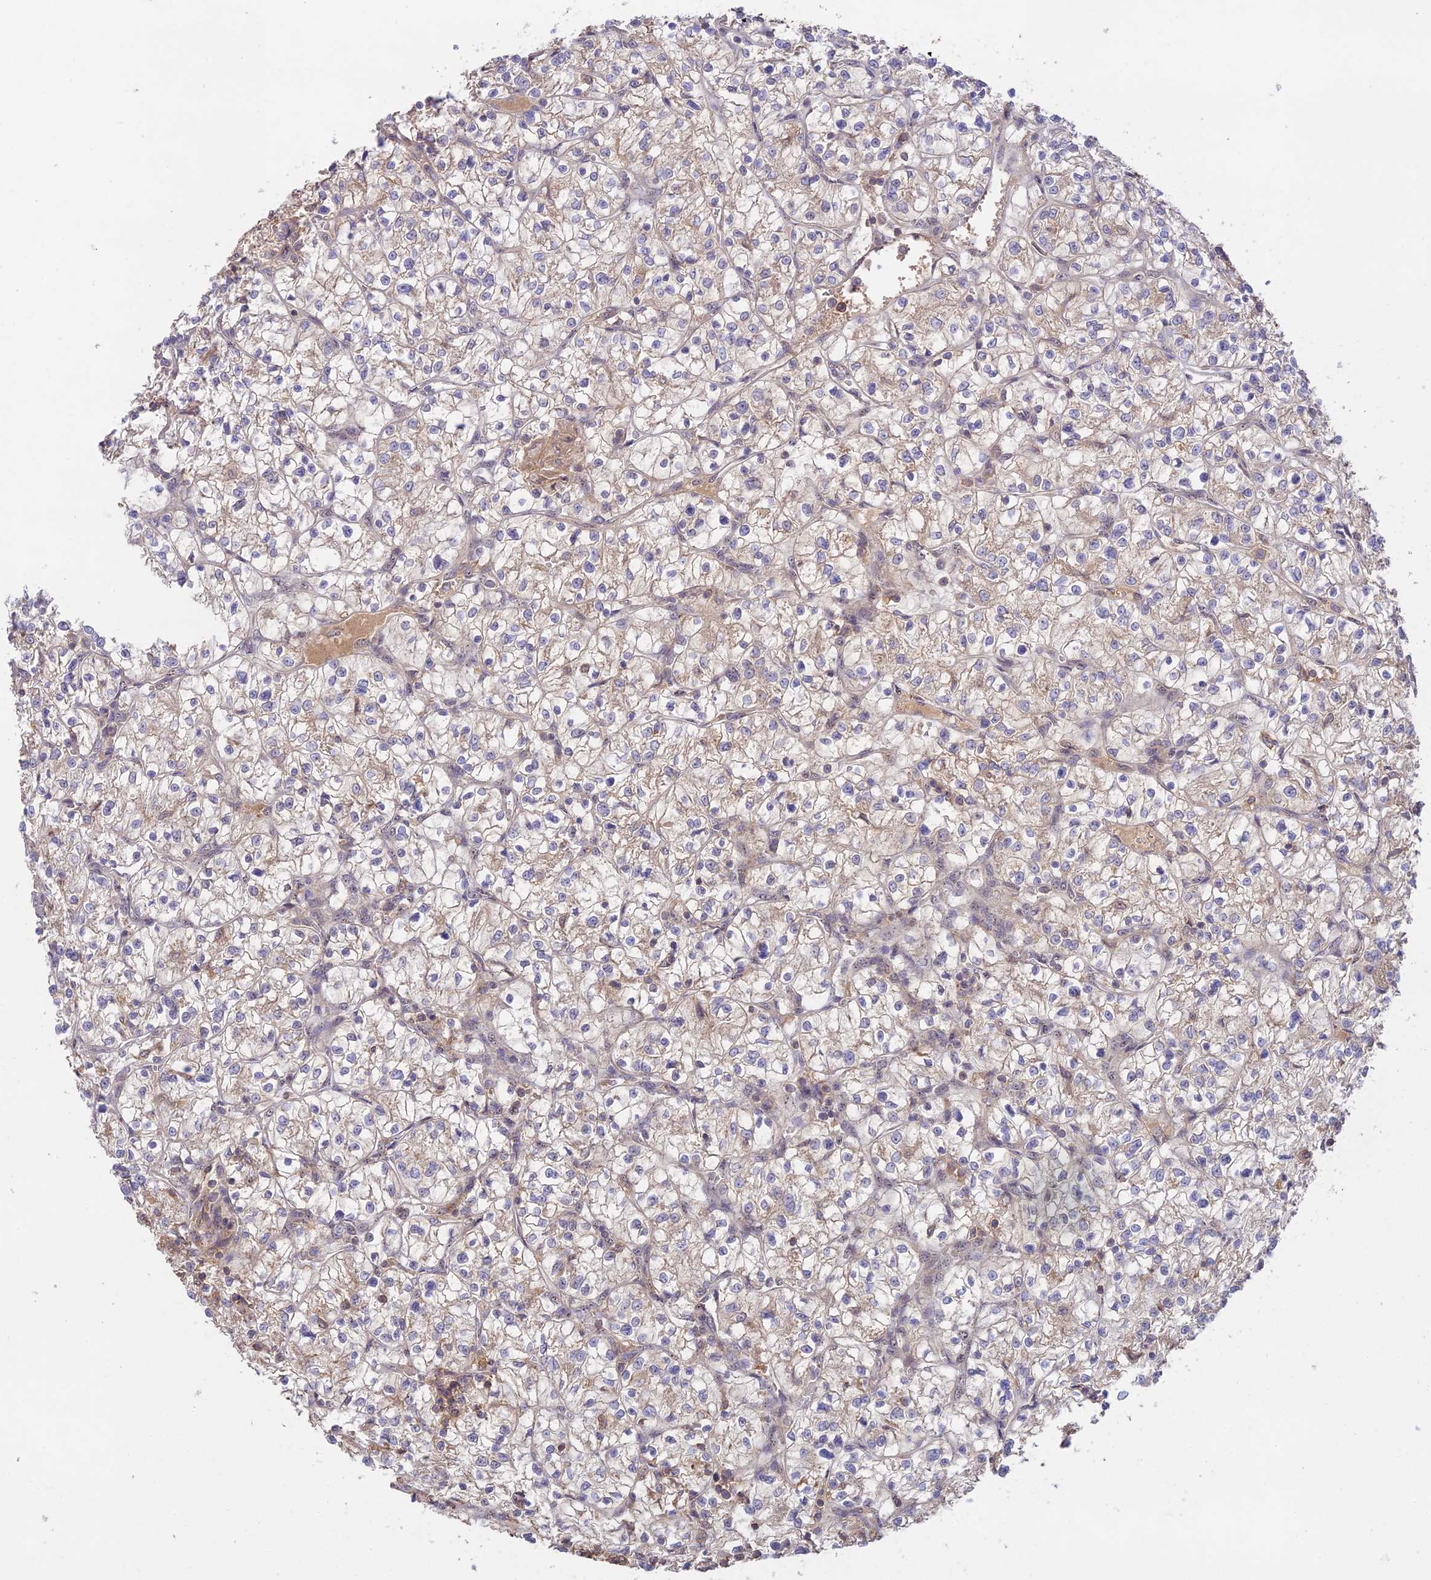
{"staining": {"intensity": "negative", "quantity": "none", "location": "none"}, "tissue": "renal cancer", "cell_type": "Tumor cells", "image_type": "cancer", "snomed": [{"axis": "morphology", "description": "Adenocarcinoma, NOS"}, {"axis": "topography", "description": "Kidney"}], "caption": "The micrograph demonstrates no significant staining in tumor cells of renal cancer (adenocarcinoma). (DAB immunohistochemistry (IHC), high magnification).", "gene": "CLCF1", "patient": {"sex": "female", "age": 64}}